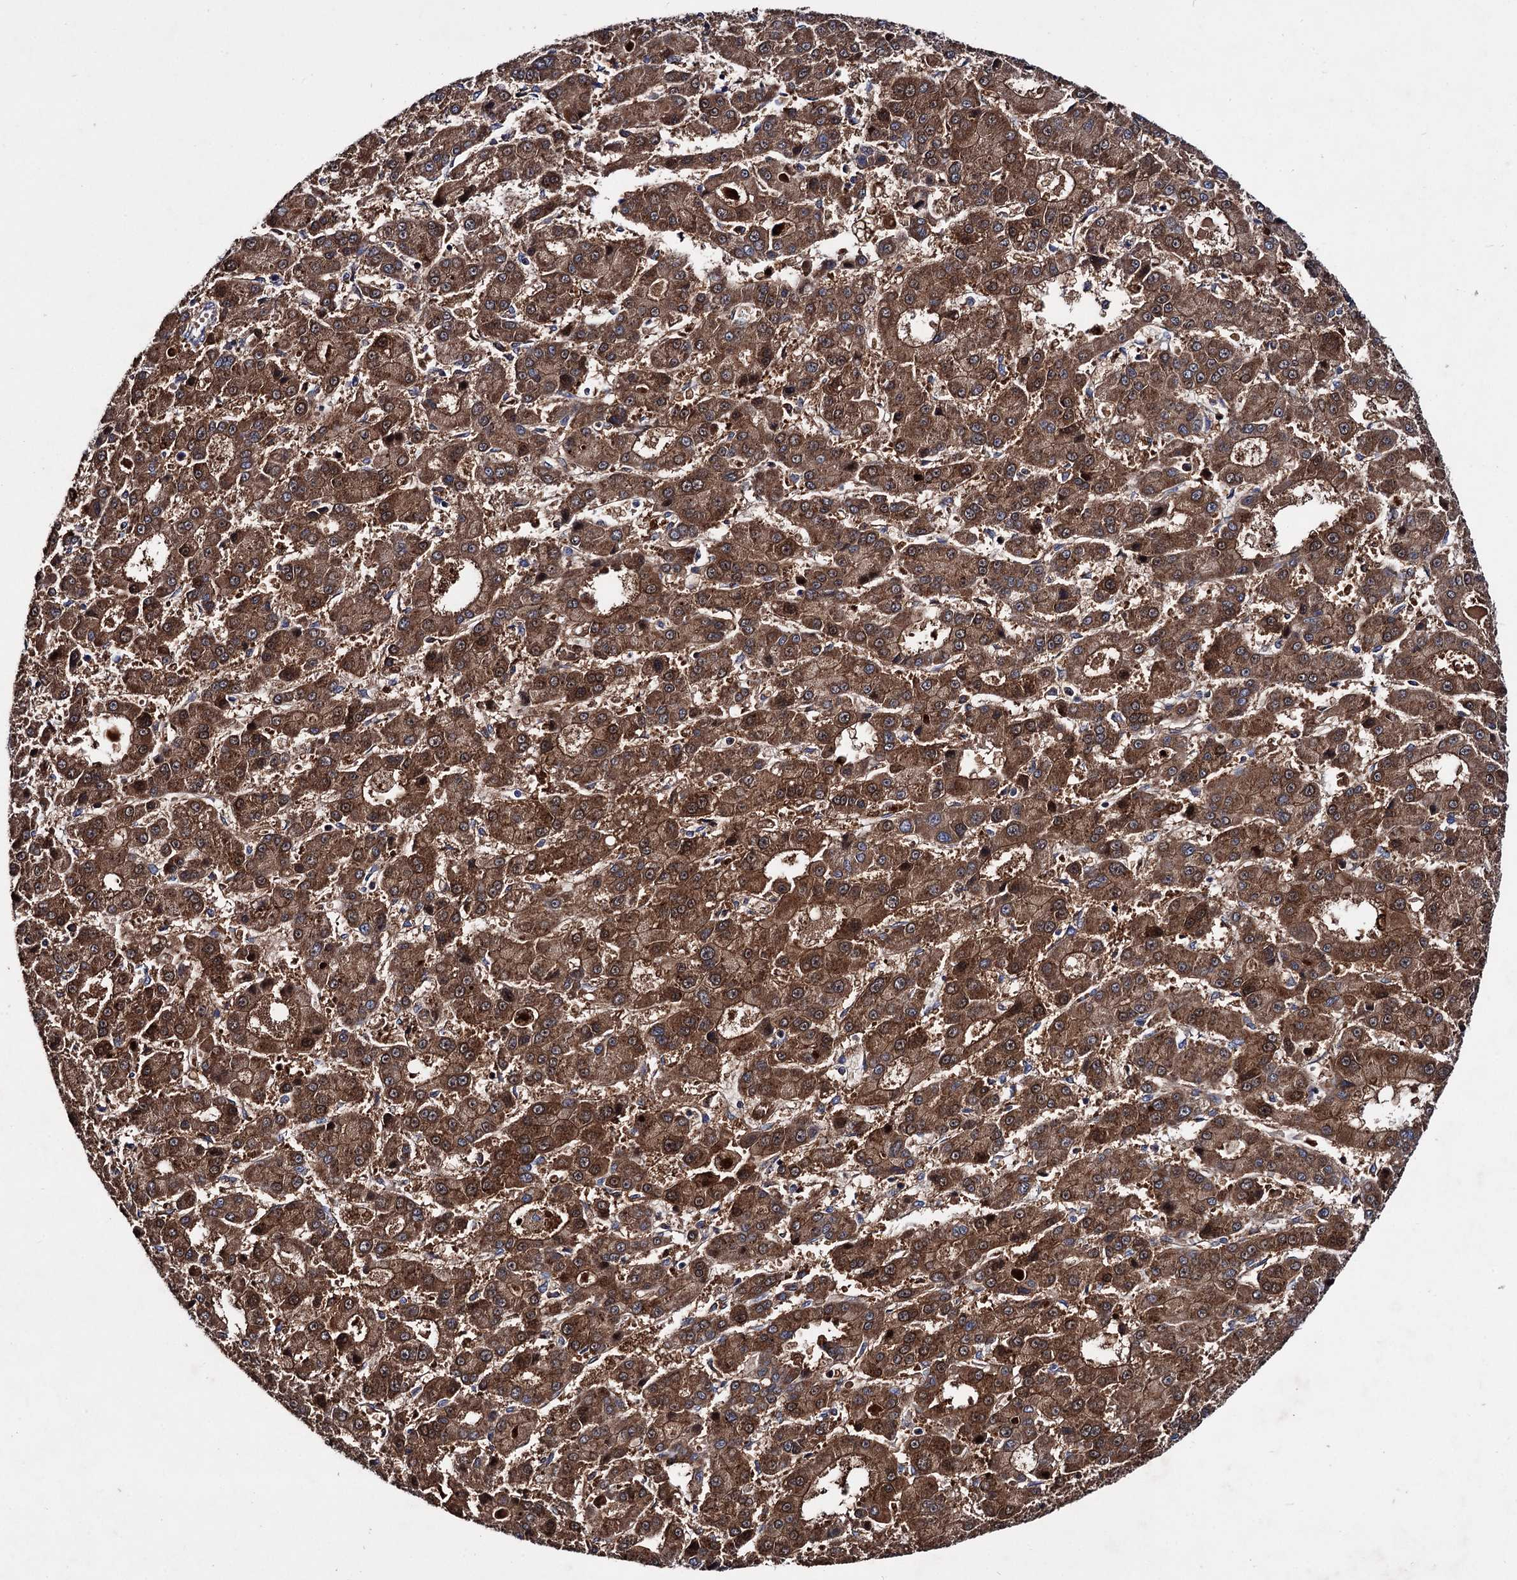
{"staining": {"intensity": "moderate", "quantity": ">75%", "location": "cytoplasmic/membranous"}, "tissue": "liver cancer", "cell_type": "Tumor cells", "image_type": "cancer", "snomed": [{"axis": "morphology", "description": "Carcinoma, Hepatocellular, NOS"}, {"axis": "topography", "description": "Liver"}], "caption": "IHC photomicrograph of human hepatocellular carcinoma (liver) stained for a protein (brown), which exhibits medium levels of moderate cytoplasmic/membranous expression in about >75% of tumor cells.", "gene": "CLPB", "patient": {"sex": "male", "age": 70}}